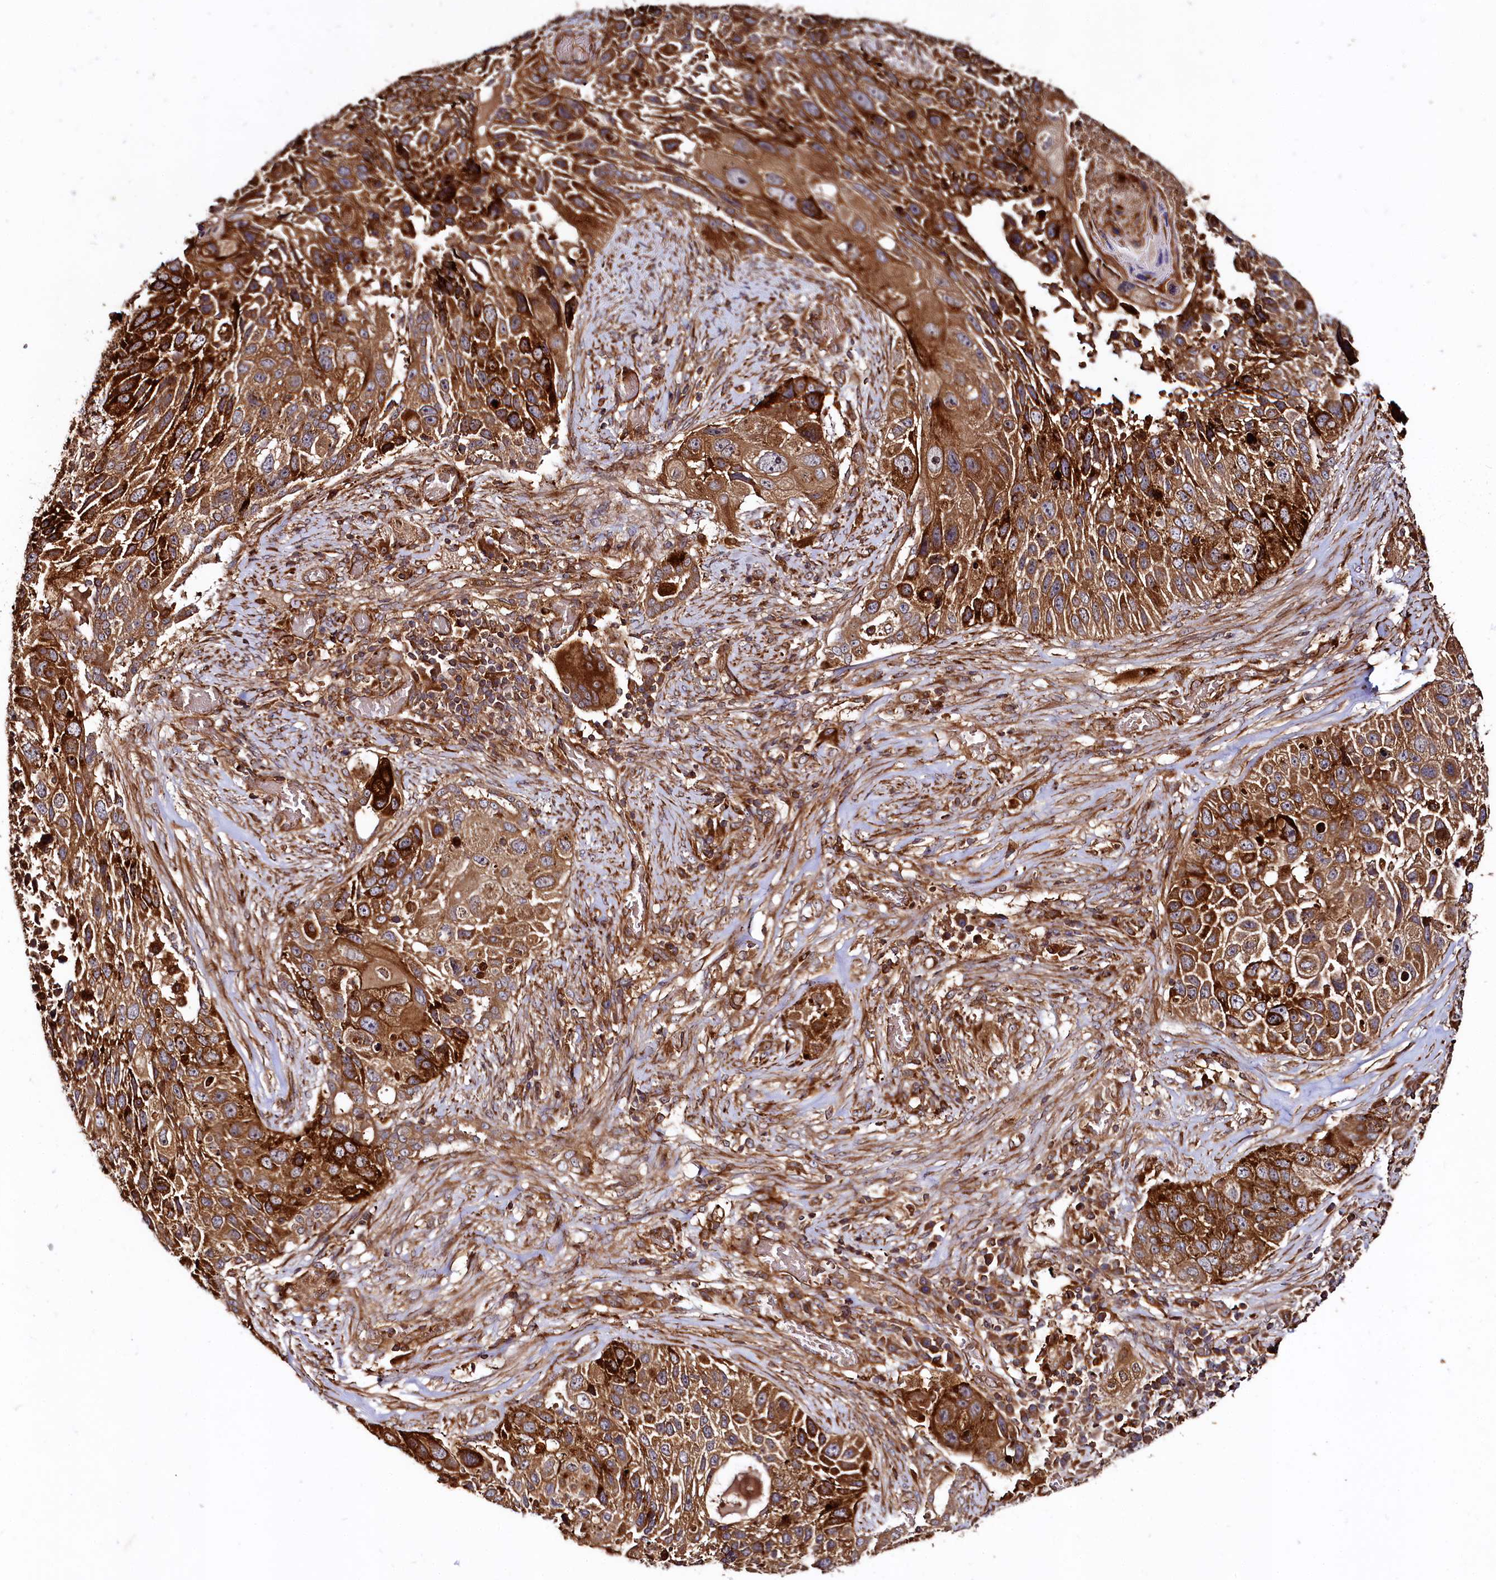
{"staining": {"intensity": "strong", "quantity": ">75%", "location": "cytoplasmic/membranous"}, "tissue": "lung cancer", "cell_type": "Tumor cells", "image_type": "cancer", "snomed": [{"axis": "morphology", "description": "Squamous cell carcinoma, NOS"}, {"axis": "topography", "description": "Lung"}], "caption": "IHC histopathology image of lung cancer stained for a protein (brown), which shows high levels of strong cytoplasmic/membranous expression in about >75% of tumor cells.", "gene": "WDR73", "patient": {"sex": "male", "age": 61}}